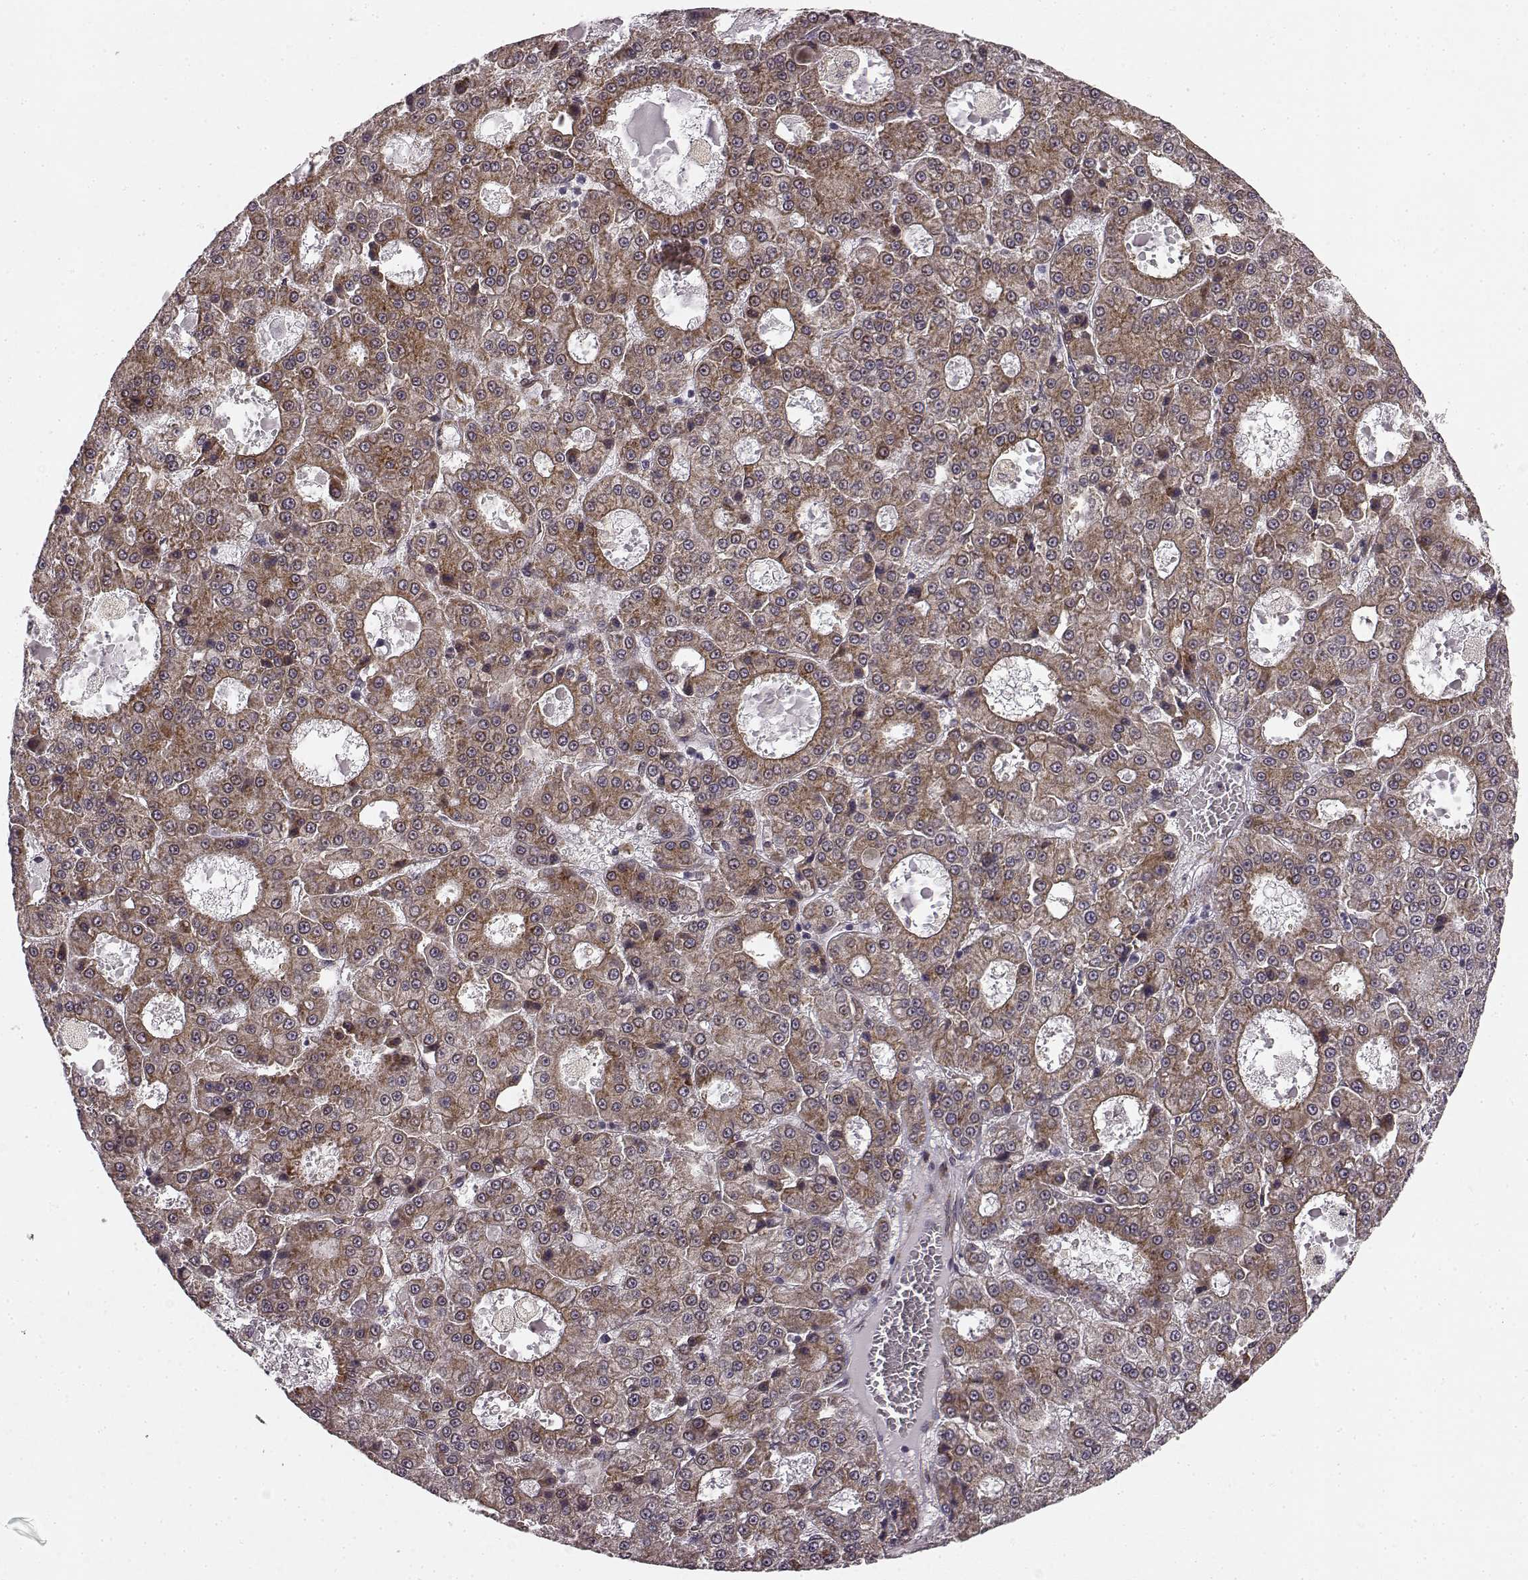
{"staining": {"intensity": "moderate", "quantity": ">75%", "location": "cytoplasmic/membranous"}, "tissue": "liver cancer", "cell_type": "Tumor cells", "image_type": "cancer", "snomed": [{"axis": "morphology", "description": "Carcinoma, Hepatocellular, NOS"}, {"axis": "topography", "description": "Liver"}], "caption": "Approximately >75% of tumor cells in hepatocellular carcinoma (liver) show moderate cytoplasmic/membranous protein positivity as visualized by brown immunohistochemical staining.", "gene": "TMEM14A", "patient": {"sex": "male", "age": 70}}